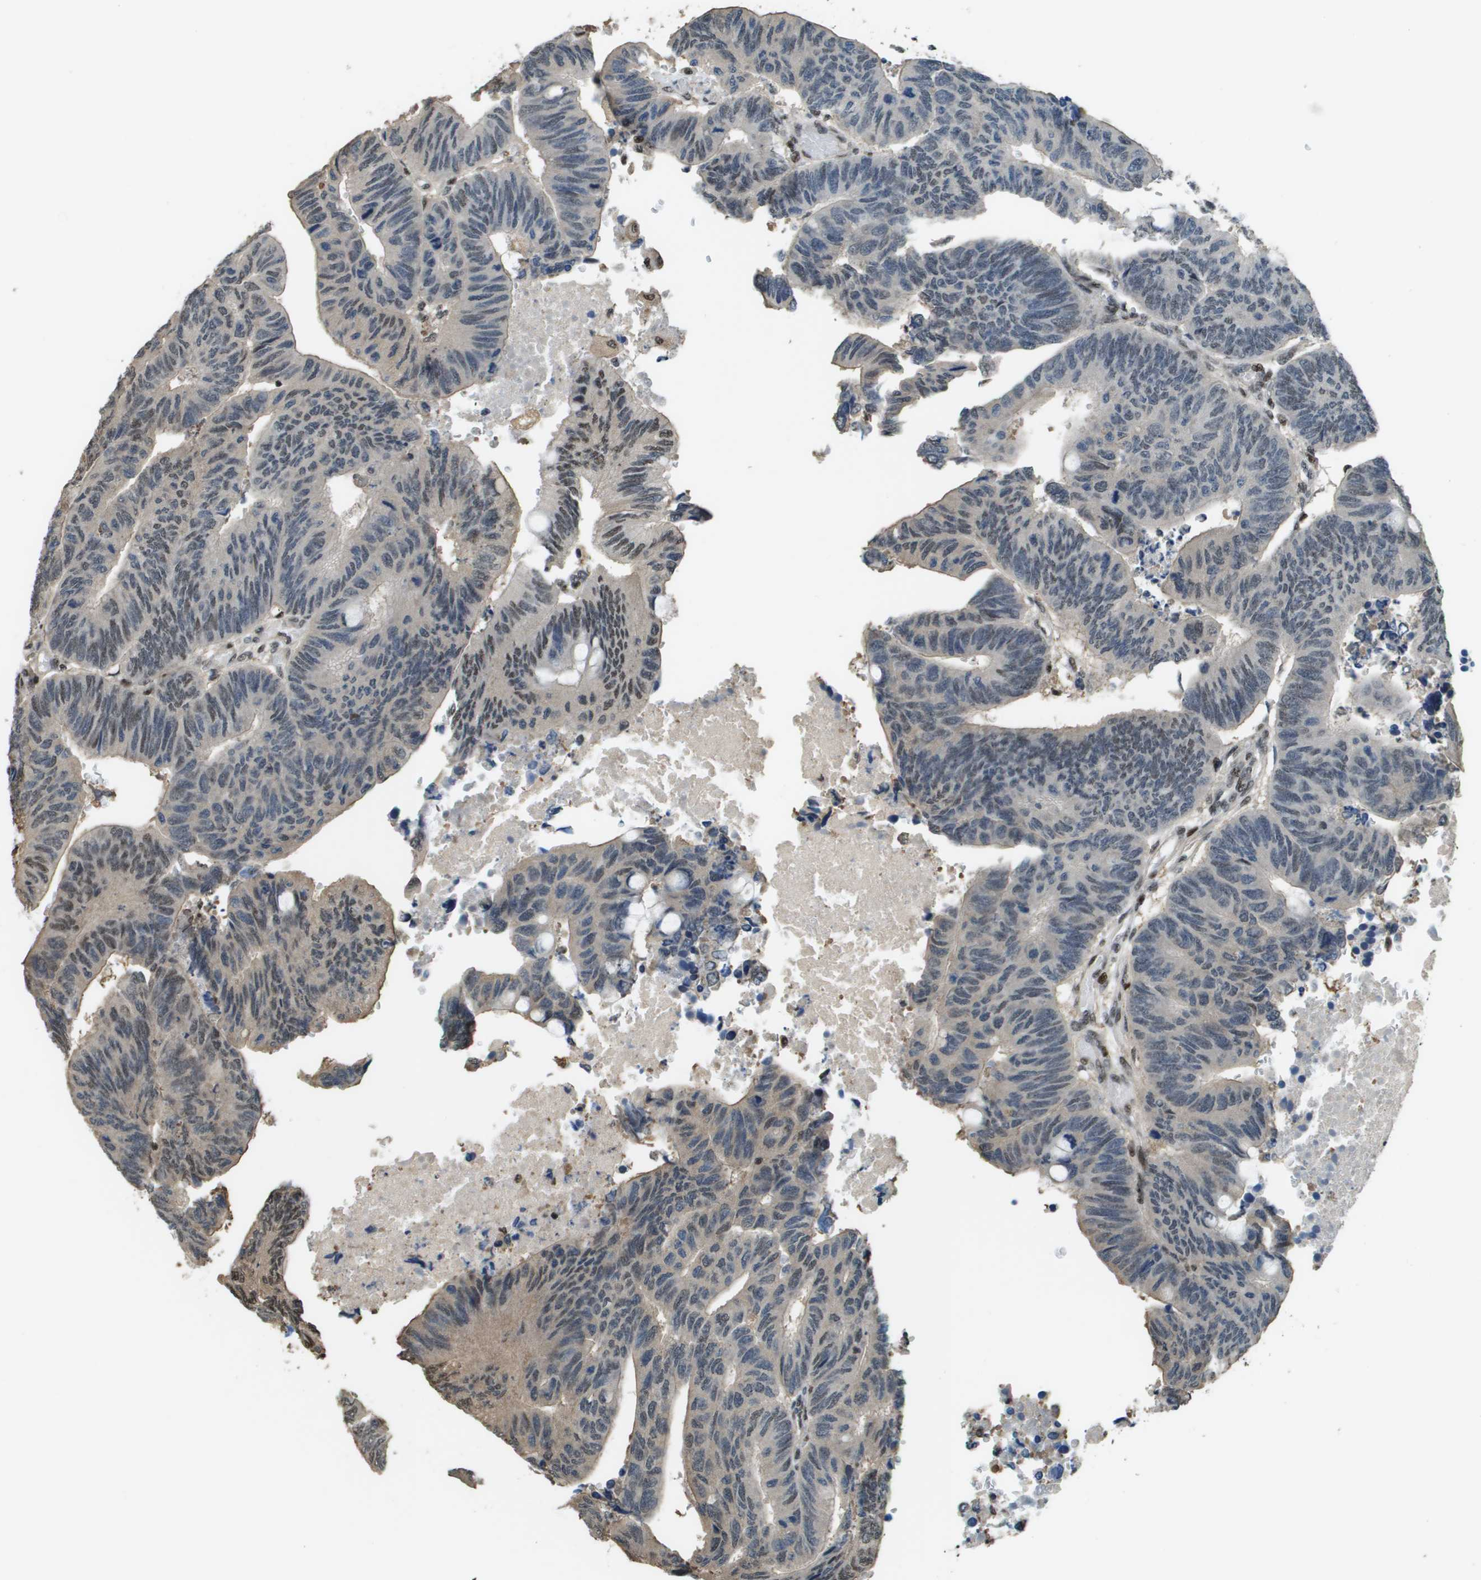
{"staining": {"intensity": "moderate", "quantity": "<25%", "location": "nuclear"}, "tissue": "colorectal cancer", "cell_type": "Tumor cells", "image_type": "cancer", "snomed": [{"axis": "morphology", "description": "Normal tissue, NOS"}, {"axis": "morphology", "description": "Adenocarcinoma, NOS"}, {"axis": "topography", "description": "Rectum"}, {"axis": "topography", "description": "Peripheral nerve tissue"}], "caption": "Colorectal adenocarcinoma tissue exhibits moderate nuclear positivity in about <25% of tumor cells", "gene": "SP100", "patient": {"sex": "male", "age": 92}}